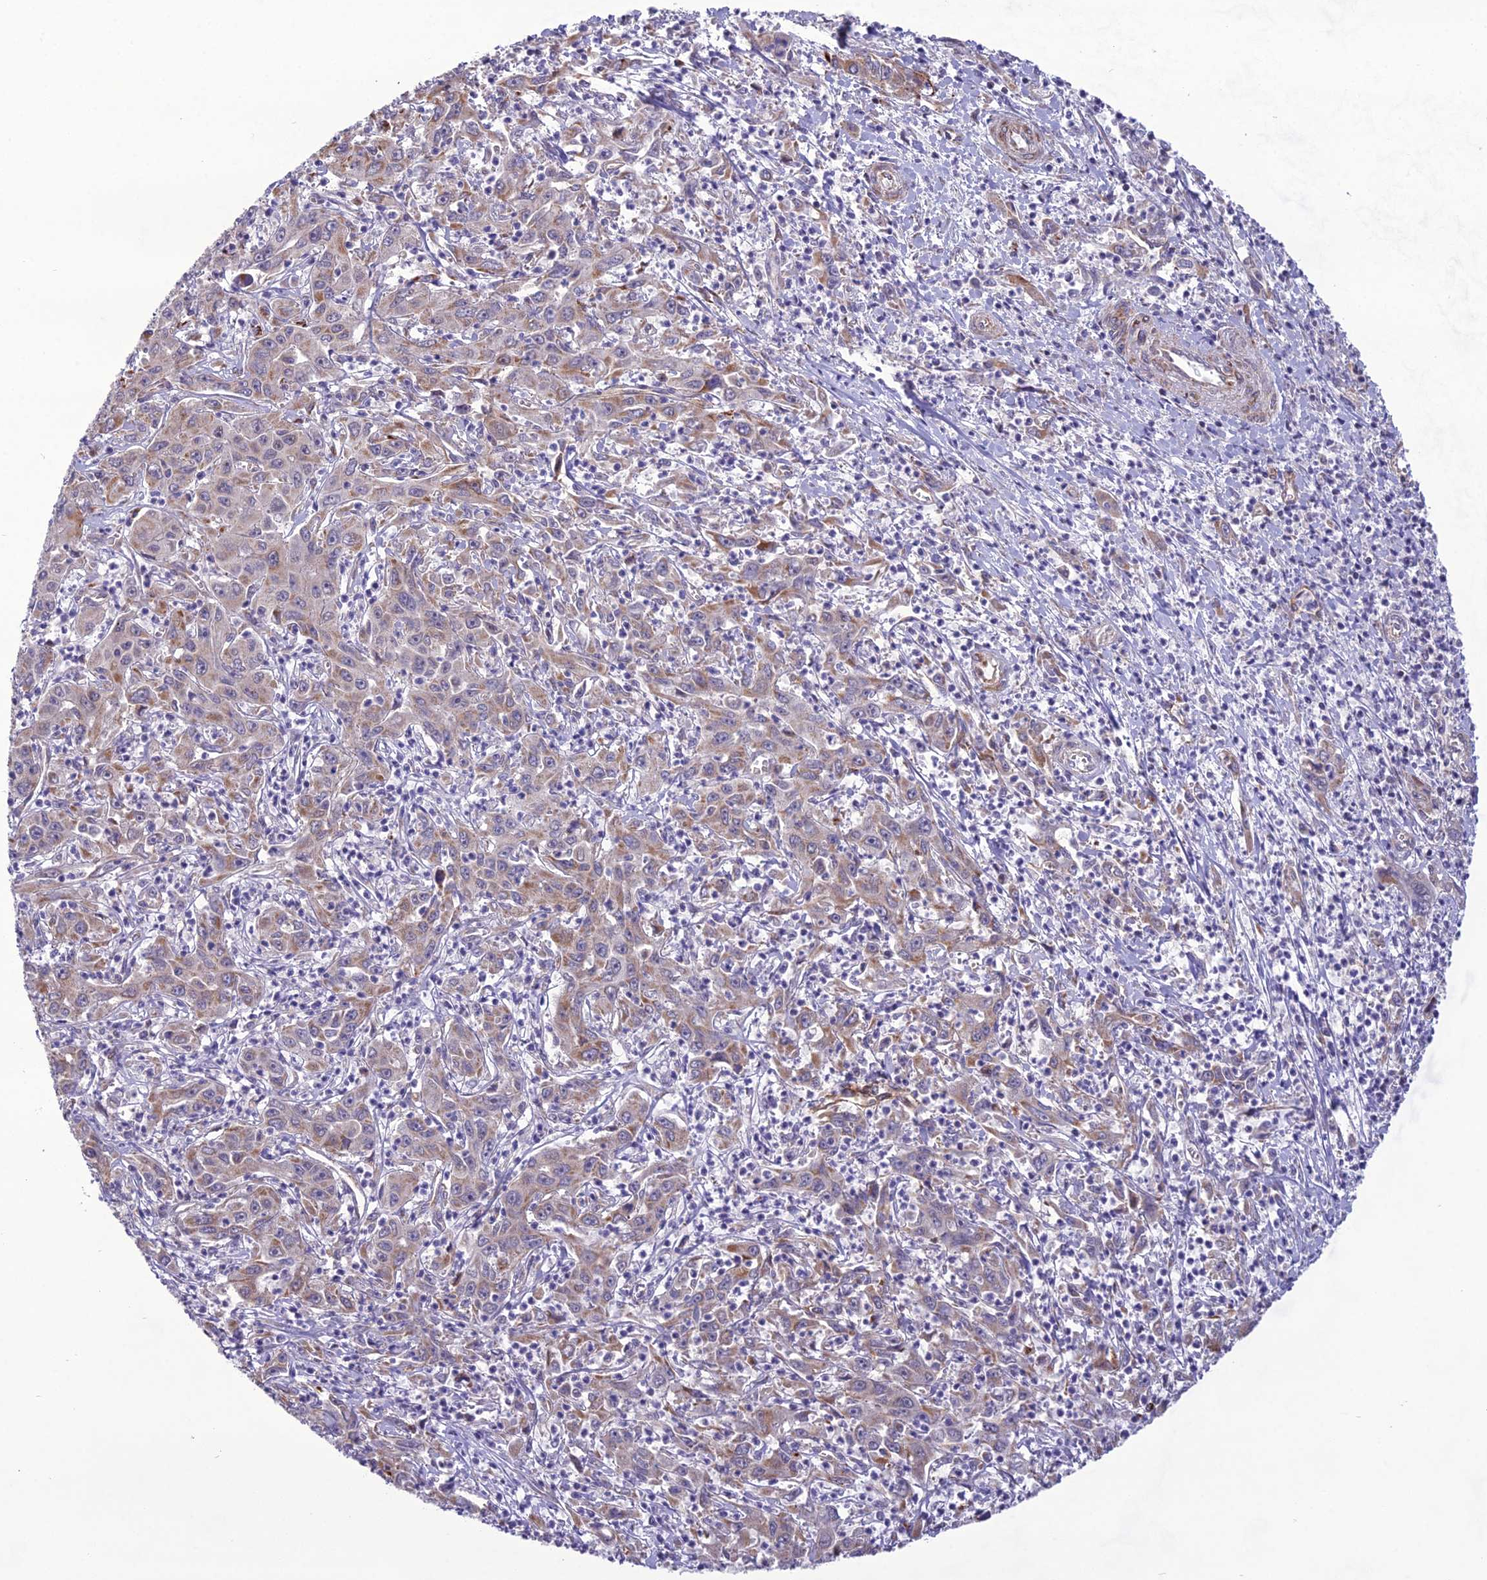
{"staining": {"intensity": "moderate", "quantity": "25%-75%", "location": "cytoplasmic/membranous"}, "tissue": "liver cancer", "cell_type": "Tumor cells", "image_type": "cancer", "snomed": [{"axis": "morphology", "description": "Carcinoma, Hepatocellular, NOS"}, {"axis": "topography", "description": "Liver"}], "caption": "Tumor cells display moderate cytoplasmic/membranous staining in approximately 25%-75% of cells in hepatocellular carcinoma (liver).", "gene": "NODAL", "patient": {"sex": "male", "age": 63}}